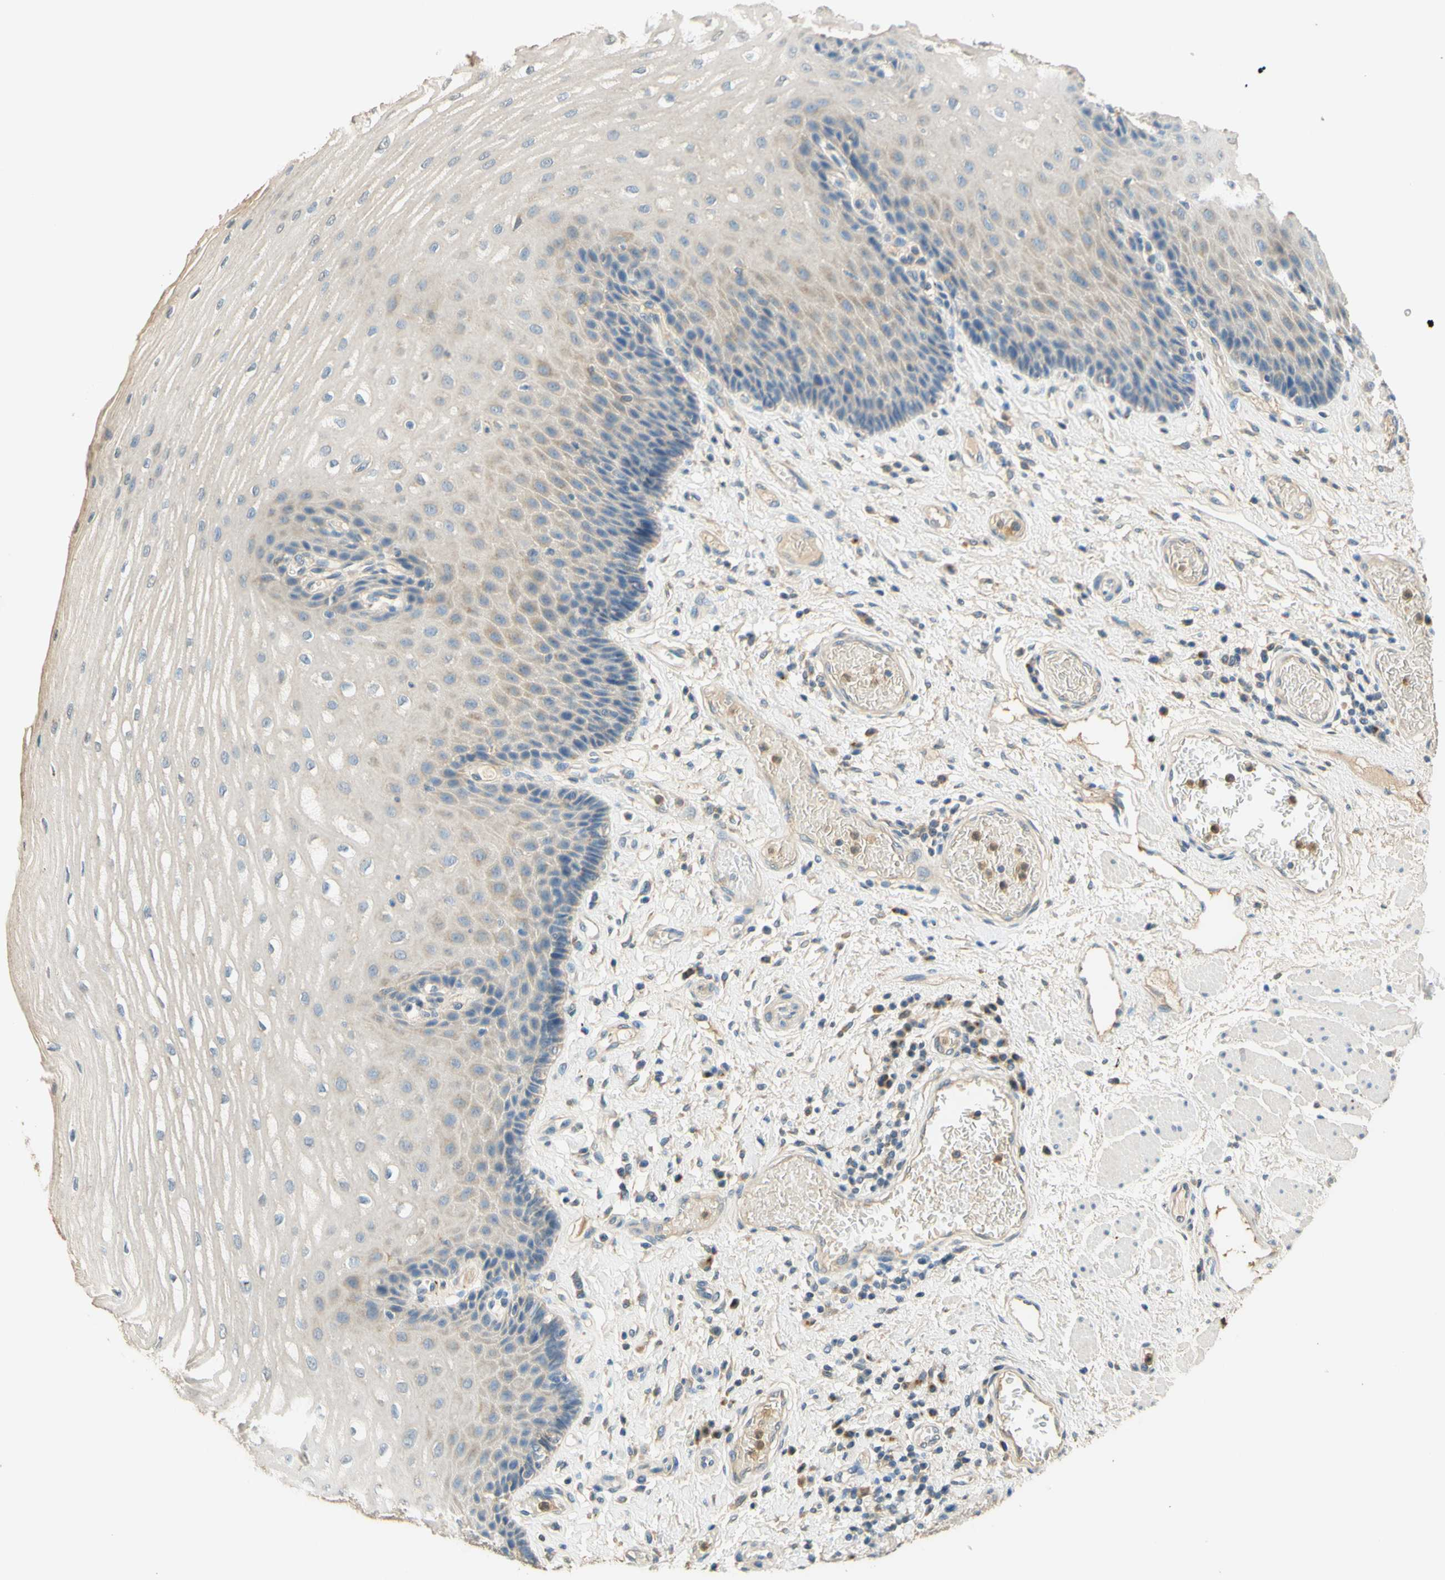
{"staining": {"intensity": "weak", "quantity": "<25%", "location": "cytoplasmic/membranous"}, "tissue": "esophagus", "cell_type": "Squamous epithelial cells", "image_type": "normal", "snomed": [{"axis": "morphology", "description": "Normal tissue, NOS"}, {"axis": "topography", "description": "Esophagus"}], "caption": "IHC photomicrograph of unremarkable esophagus: esophagus stained with DAB (3,3'-diaminobenzidine) demonstrates no significant protein positivity in squamous epithelial cells.", "gene": "ENTREP2", "patient": {"sex": "male", "age": 54}}